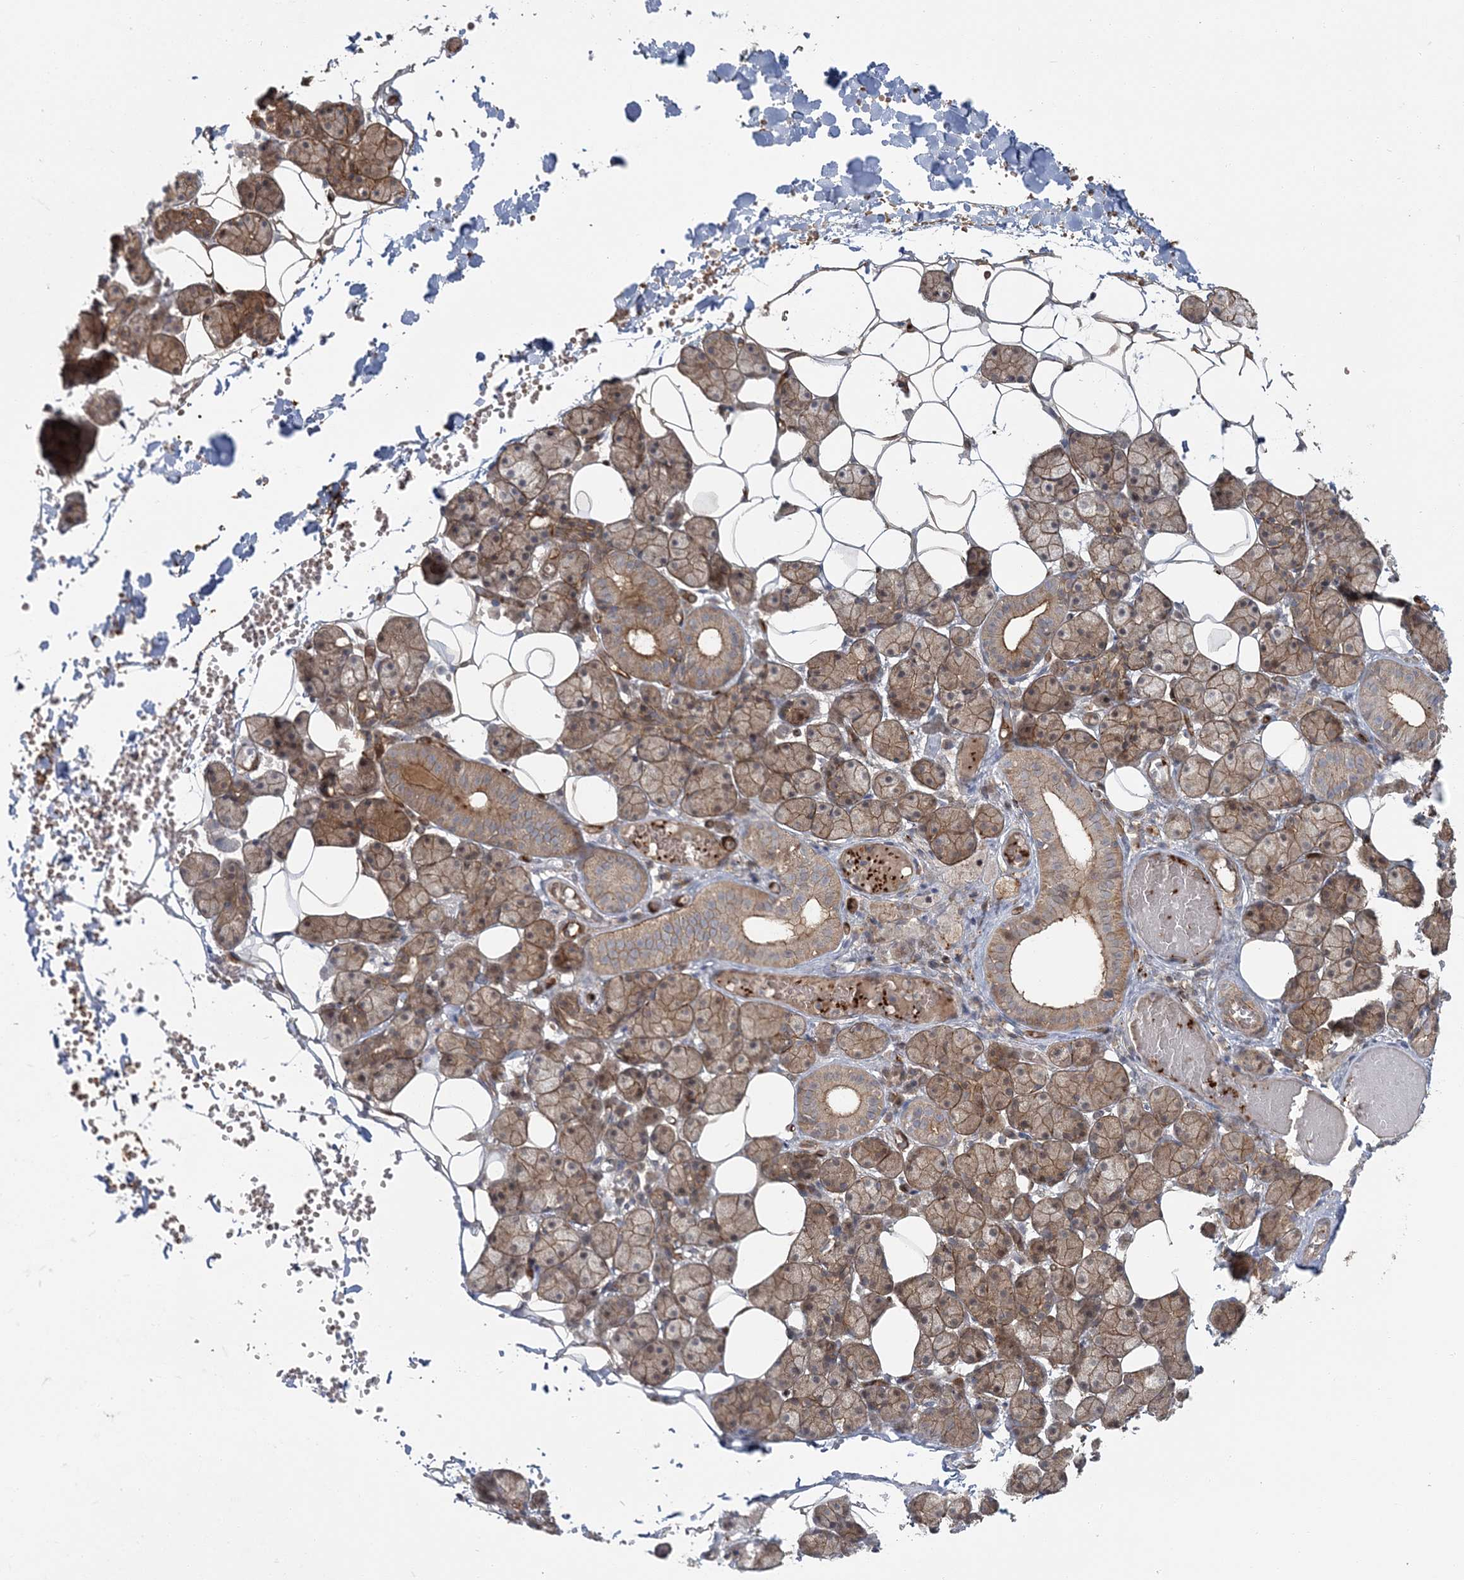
{"staining": {"intensity": "moderate", "quantity": "25%-75%", "location": "cytoplasmic/membranous"}, "tissue": "salivary gland", "cell_type": "Glandular cells", "image_type": "normal", "snomed": [{"axis": "morphology", "description": "Normal tissue, NOS"}, {"axis": "topography", "description": "Salivary gland"}], "caption": "This is a histology image of immunohistochemistry staining of normal salivary gland, which shows moderate positivity in the cytoplasmic/membranous of glandular cells.", "gene": "RGCC", "patient": {"sex": "female", "age": 33}}